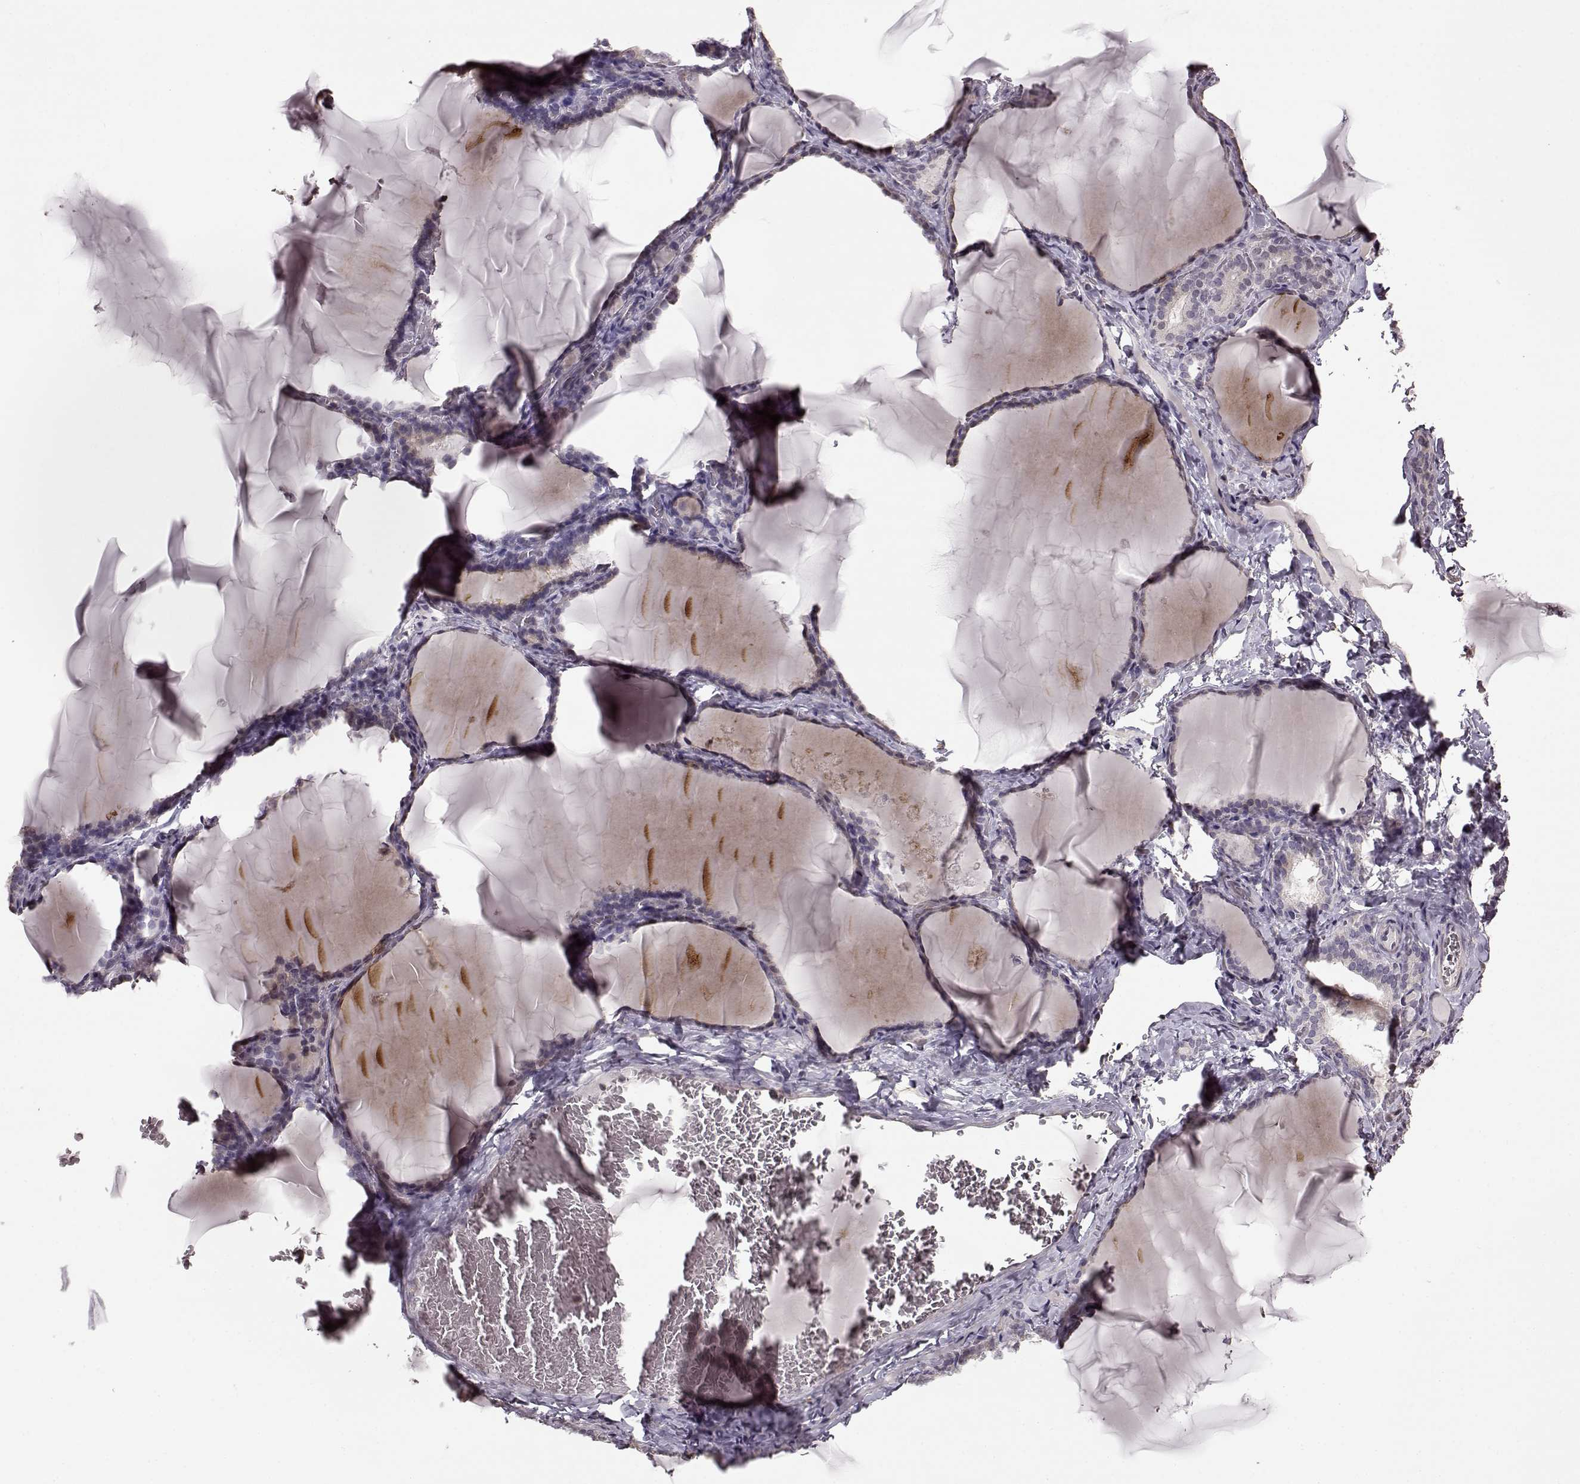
{"staining": {"intensity": "negative", "quantity": "none", "location": "none"}, "tissue": "thyroid gland", "cell_type": "Glandular cells", "image_type": "normal", "snomed": [{"axis": "morphology", "description": "Normal tissue, NOS"}, {"axis": "morphology", "description": "Hyperplasia, NOS"}, {"axis": "topography", "description": "Thyroid gland"}], "caption": "The IHC histopathology image has no significant expression in glandular cells of thyroid gland.", "gene": "FSHB", "patient": {"sex": "female", "age": 27}}